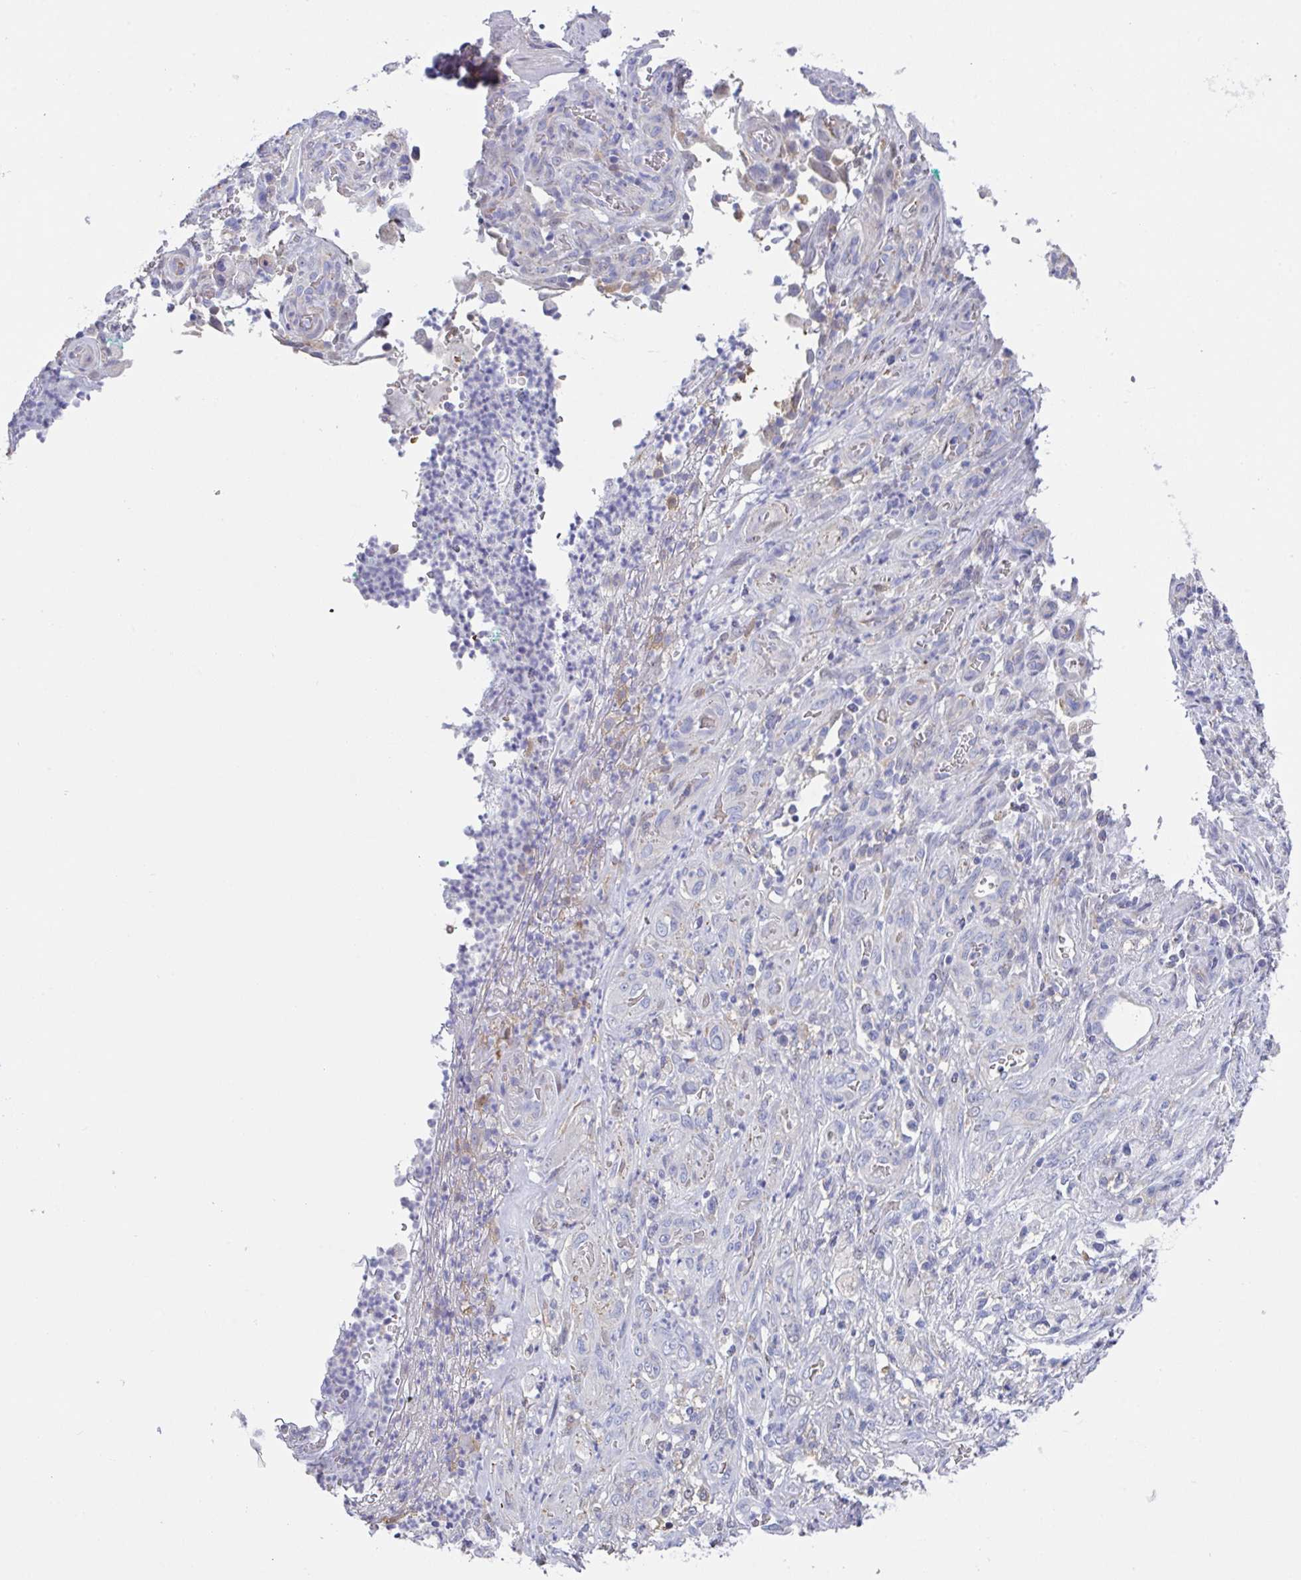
{"staining": {"intensity": "negative", "quantity": "none", "location": "none"}, "tissue": "stomach cancer", "cell_type": "Tumor cells", "image_type": "cancer", "snomed": [{"axis": "morphology", "description": "Adenocarcinoma, NOS"}, {"axis": "topography", "description": "Stomach"}], "caption": "An image of human adenocarcinoma (stomach) is negative for staining in tumor cells.", "gene": "TFAP2C", "patient": {"sex": "male", "age": 77}}